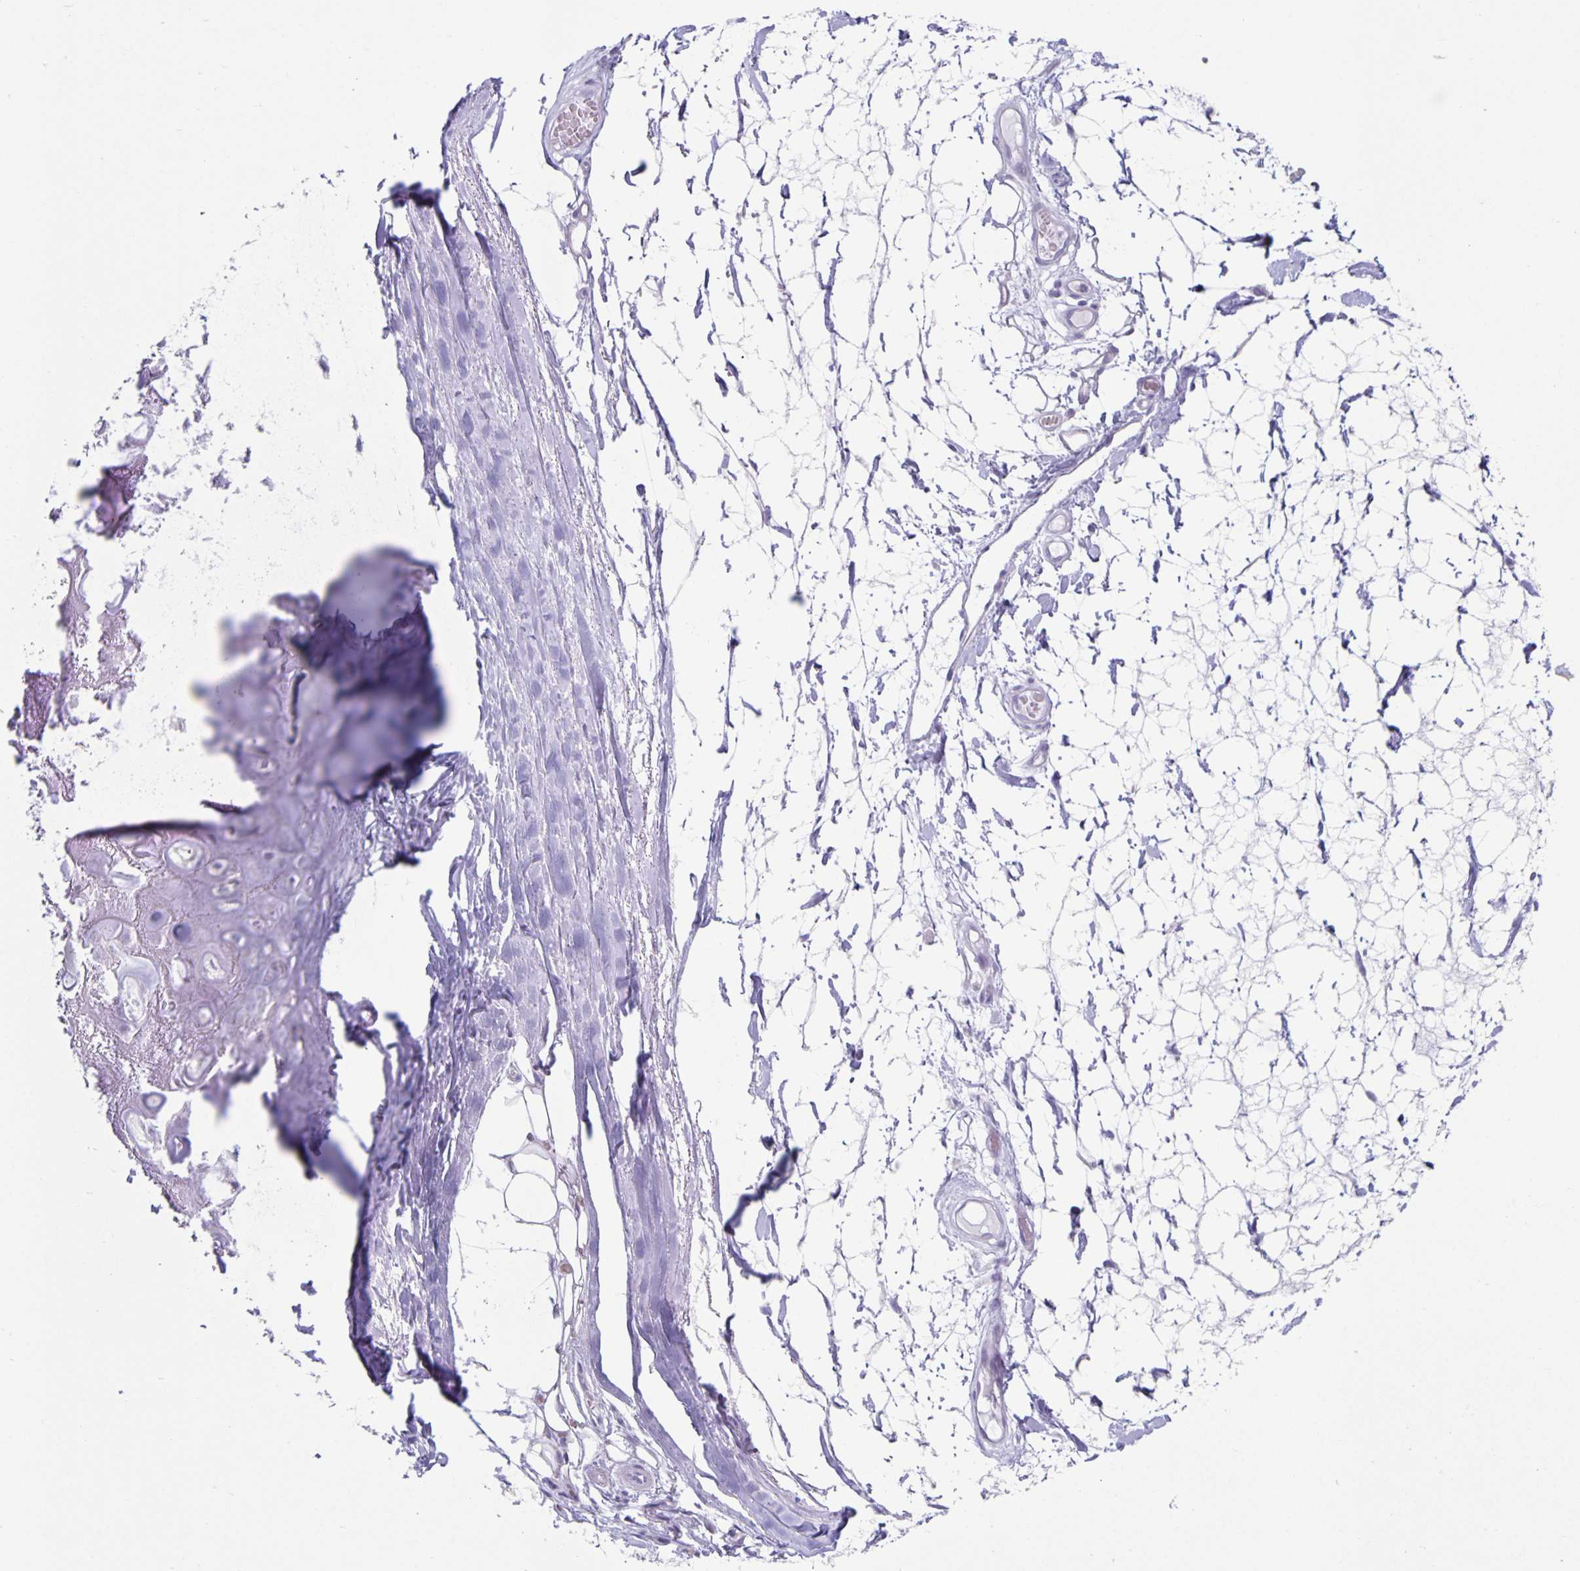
{"staining": {"intensity": "negative", "quantity": "none", "location": "none"}, "tissue": "adipose tissue", "cell_type": "Adipocytes", "image_type": "normal", "snomed": [{"axis": "morphology", "description": "Normal tissue, NOS"}, {"axis": "topography", "description": "Lymph node"}, {"axis": "topography", "description": "Cartilage tissue"}, {"axis": "topography", "description": "Nasopharynx"}], "caption": "High power microscopy image of an immunohistochemistry micrograph of normal adipose tissue, revealing no significant staining in adipocytes. (DAB (3,3'-diaminobenzidine) immunohistochemistry (IHC) visualized using brightfield microscopy, high magnification).", "gene": "CT45A10", "patient": {"sex": "male", "age": 63}}